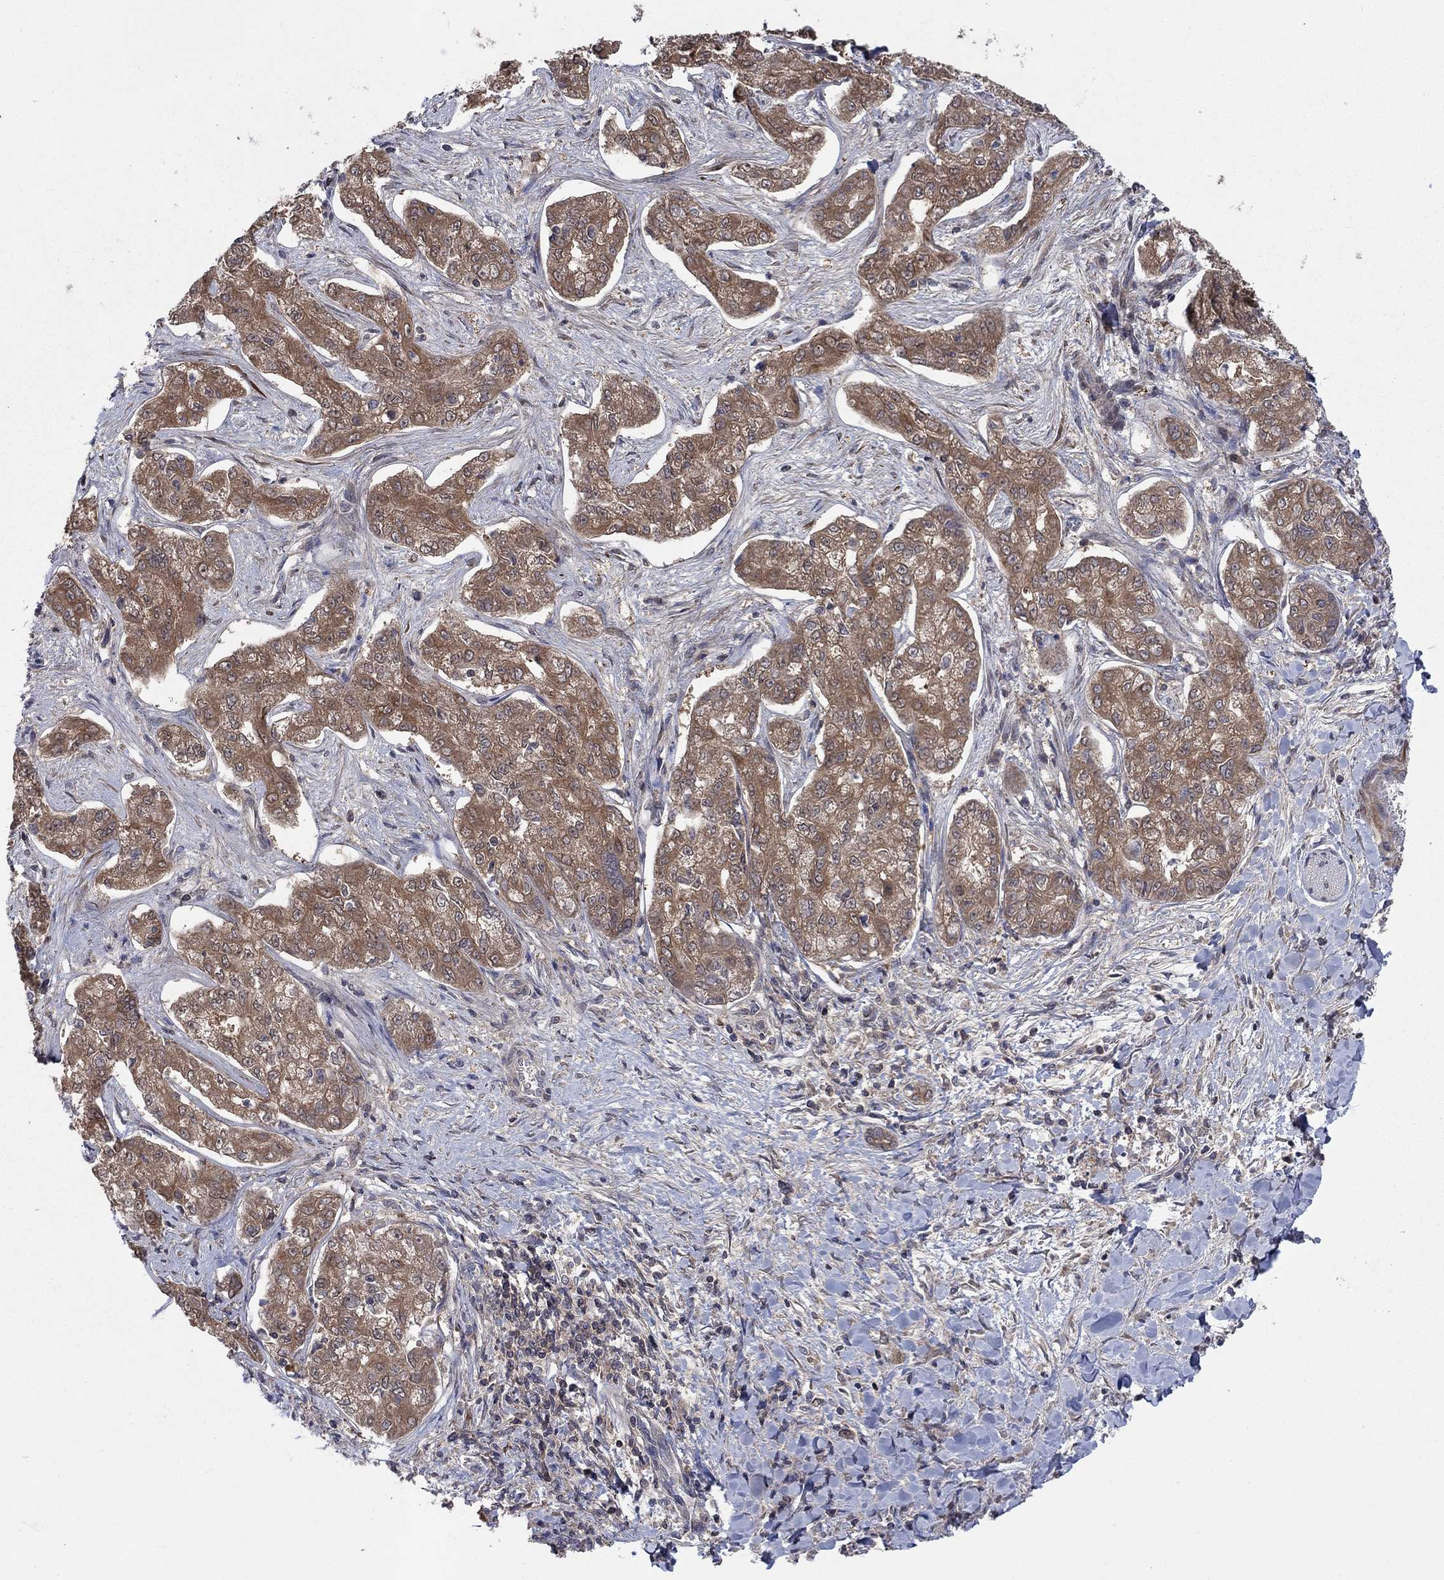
{"staining": {"intensity": "strong", "quantity": ">75%", "location": "cytoplasmic/membranous"}, "tissue": "liver cancer", "cell_type": "Tumor cells", "image_type": "cancer", "snomed": [{"axis": "morphology", "description": "Cholangiocarcinoma"}, {"axis": "topography", "description": "Liver"}], "caption": "Immunohistochemical staining of liver cancer reveals strong cytoplasmic/membranous protein positivity in approximately >75% of tumor cells.", "gene": "IAH1", "patient": {"sex": "female", "age": 47}}